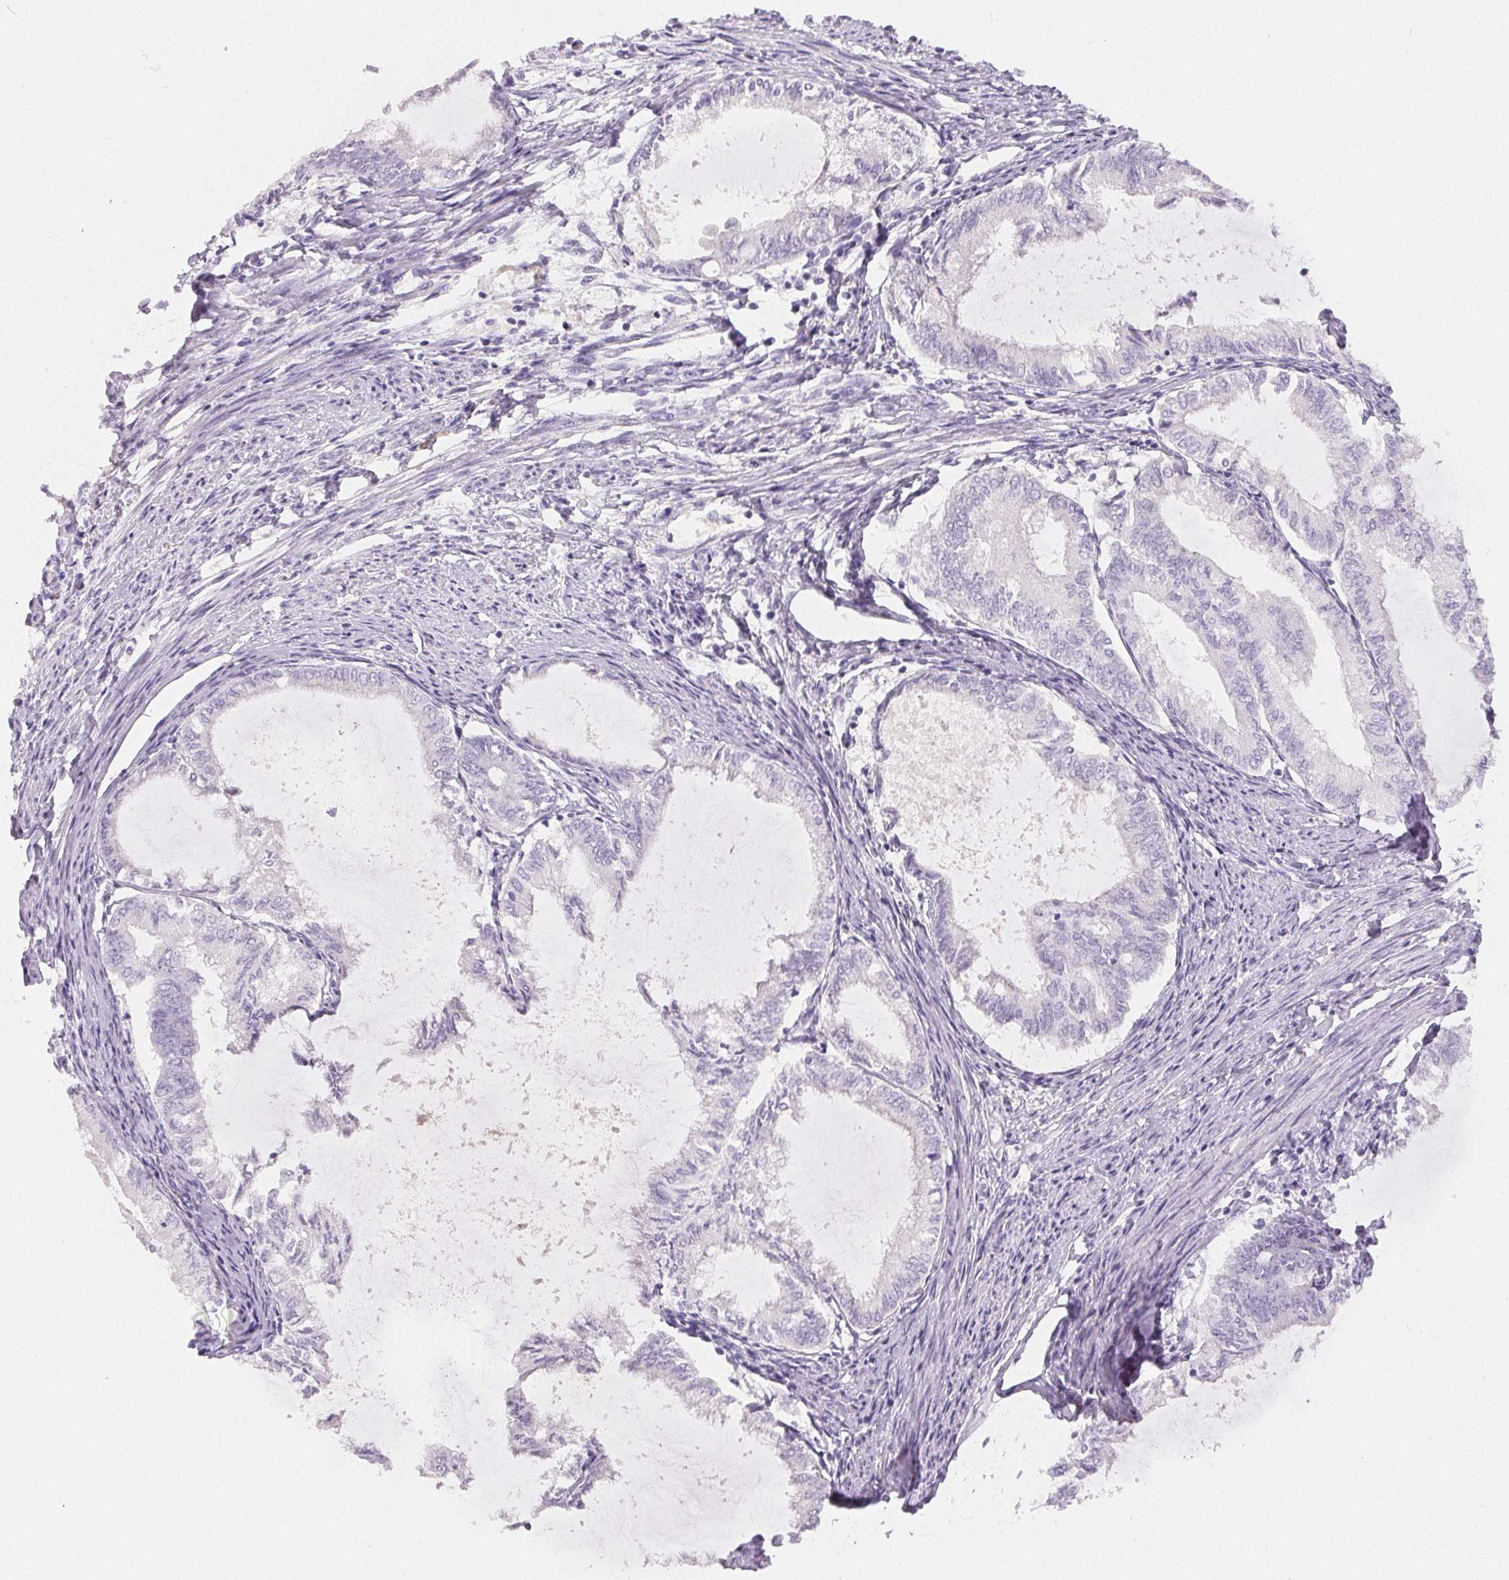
{"staining": {"intensity": "negative", "quantity": "none", "location": "none"}, "tissue": "endometrial cancer", "cell_type": "Tumor cells", "image_type": "cancer", "snomed": [{"axis": "morphology", "description": "Adenocarcinoma, NOS"}, {"axis": "topography", "description": "Endometrium"}], "caption": "Tumor cells show no significant expression in endometrial adenocarcinoma. The staining was performed using DAB to visualize the protein expression in brown, while the nuclei were stained in blue with hematoxylin (Magnification: 20x).", "gene": "MIOX", "patient": {"sex": "female", "age": 86}}